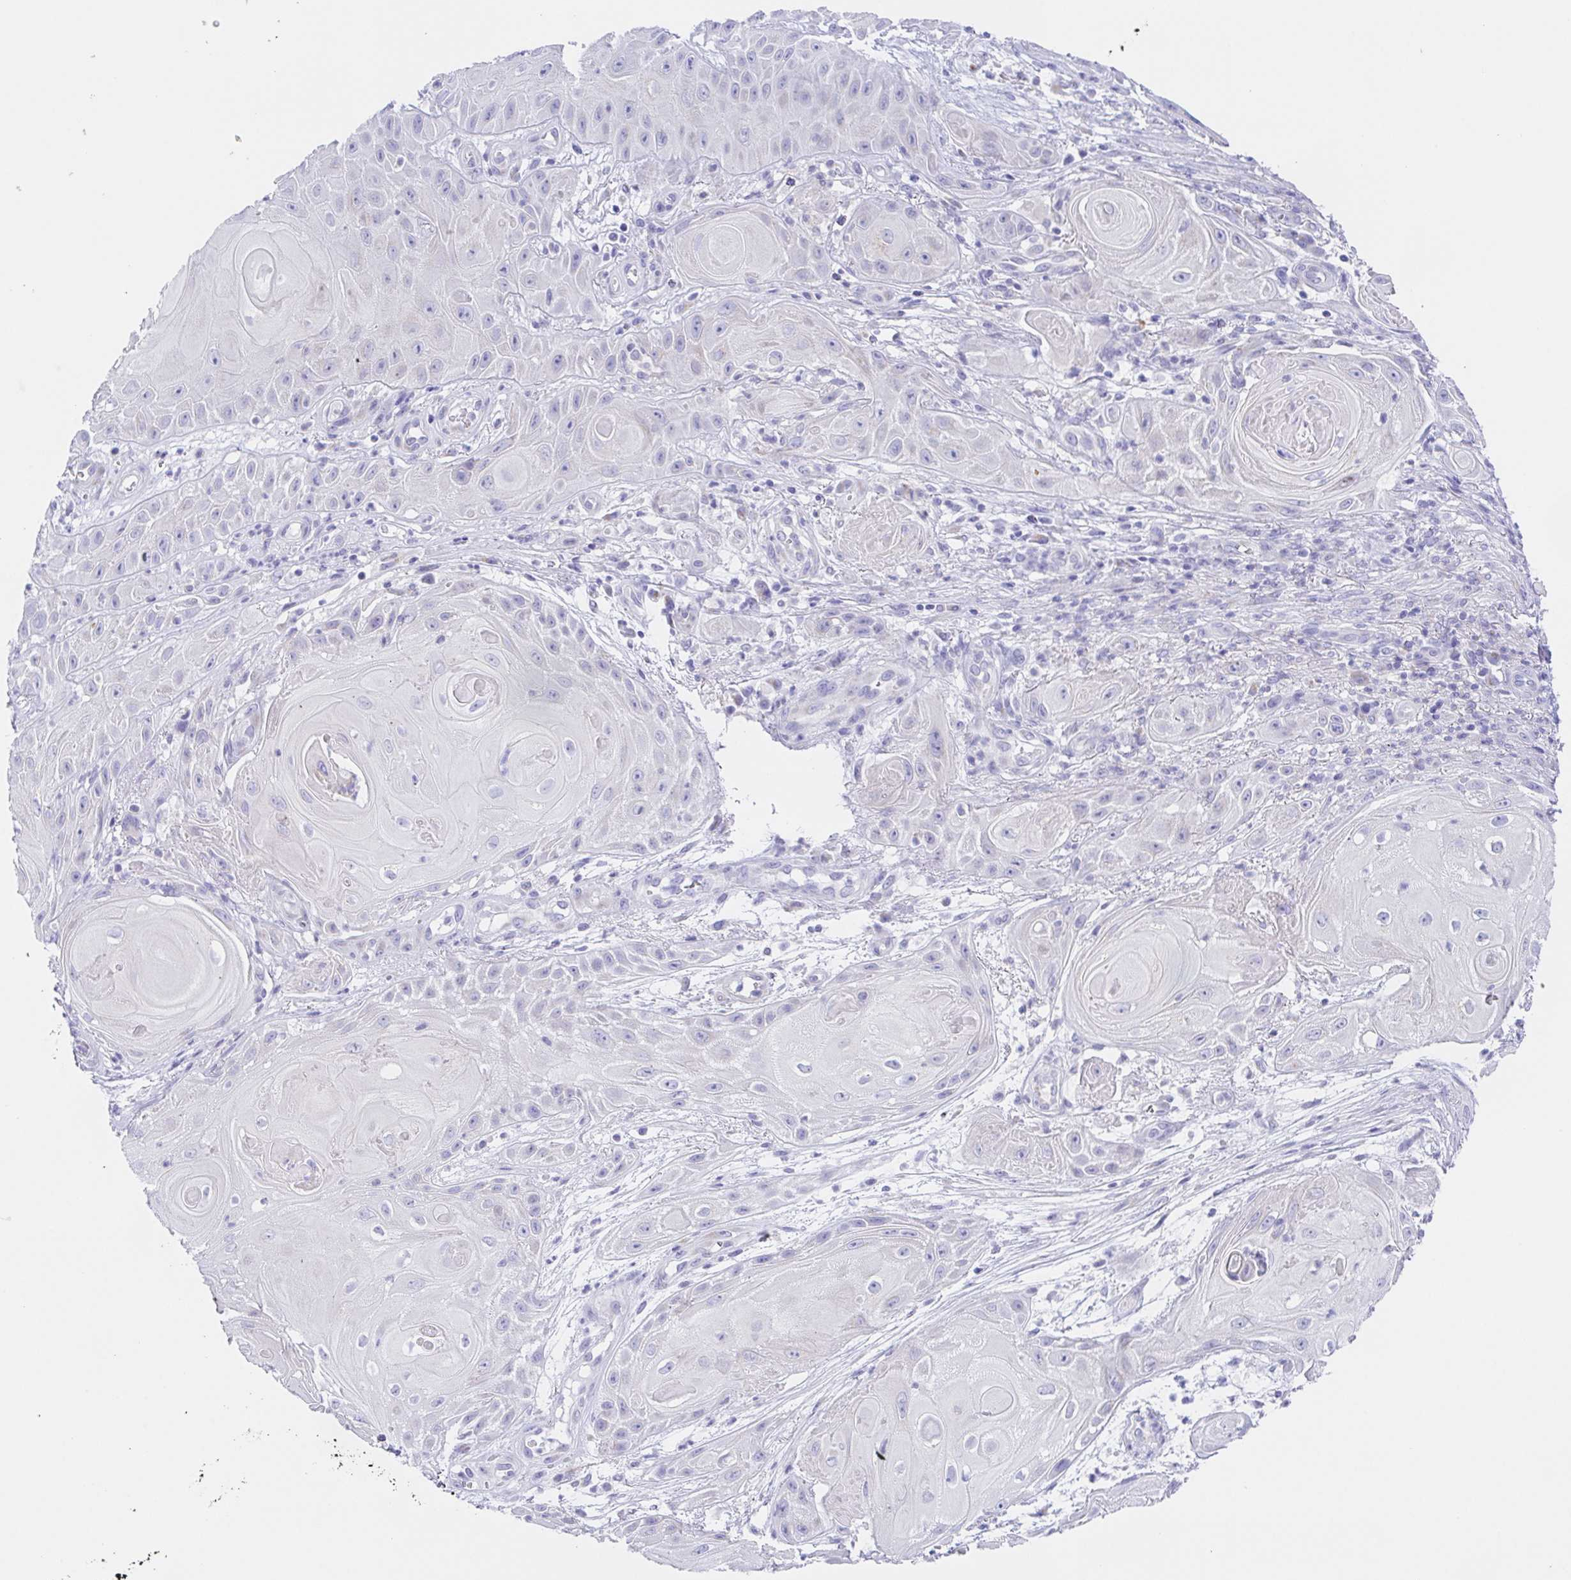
{"staining": {"intensity": "negative", "quantity": "none", "location": "none"}, "tissue": "skin cancer", "cell_type": "Tumor cells", "image_type": "cancer", "snomed": [{"axis": "morphology", "description": "Squamous cell carcinoma, NOS"}, {"axis": "topography", "description": "Skin"}], "caption": "The micrograph demonstrates no significant positivity in tumor cells of skin squamous cell carcinoma. (Brightfield microscopy of DAB (3,3'-diaminobenzidine) immunohistochemistry (IHC) at high magnification).", "gene": "SCG3", "patient": {"sex": "male", "age": 62}}